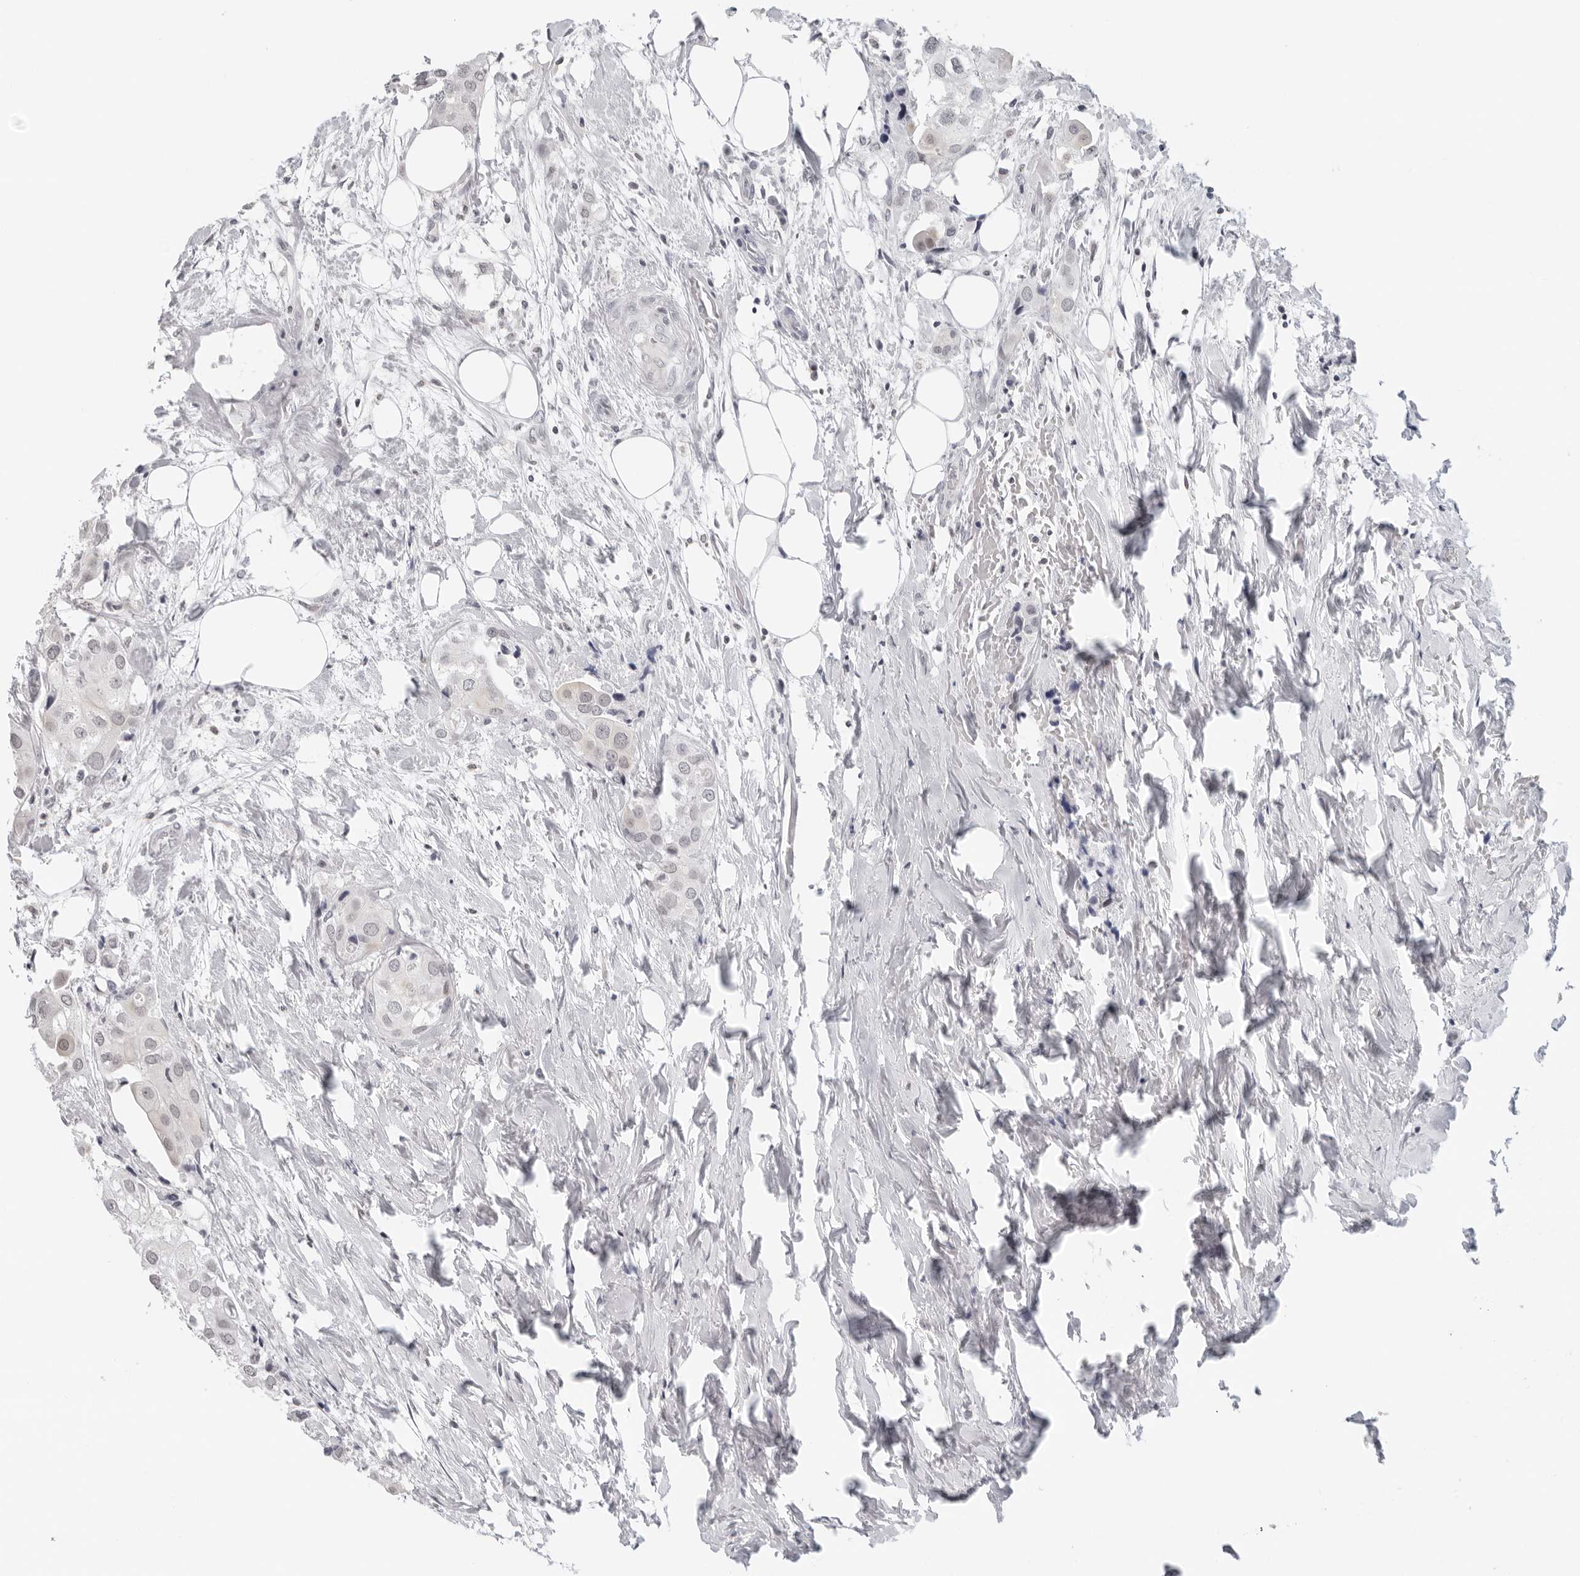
{"staining": {"intensity": "negative", "quantity": "none", "location": "none"}, "tissue": "urothelial cancer", "cell_type": "Tumor cells", "image_type": "cancer", "snomed": [{"axis": "morphology", "description": "Urothelial carcinoma, High grade"}, {"axis": "topography", "description": "Urinary bladder"}], "caption": "High power microscopy micrograph of an immunohistochemistry image of high-grade urothelial carcinoma, revealing no significant expression in tumor cells. (Stains: DAB IHC with hematoxylin counter stain, Microscopy: brightfield microscopy at high magnification).", "gene": "FLG2", "patient": {"sex": "male", "age": 64}}